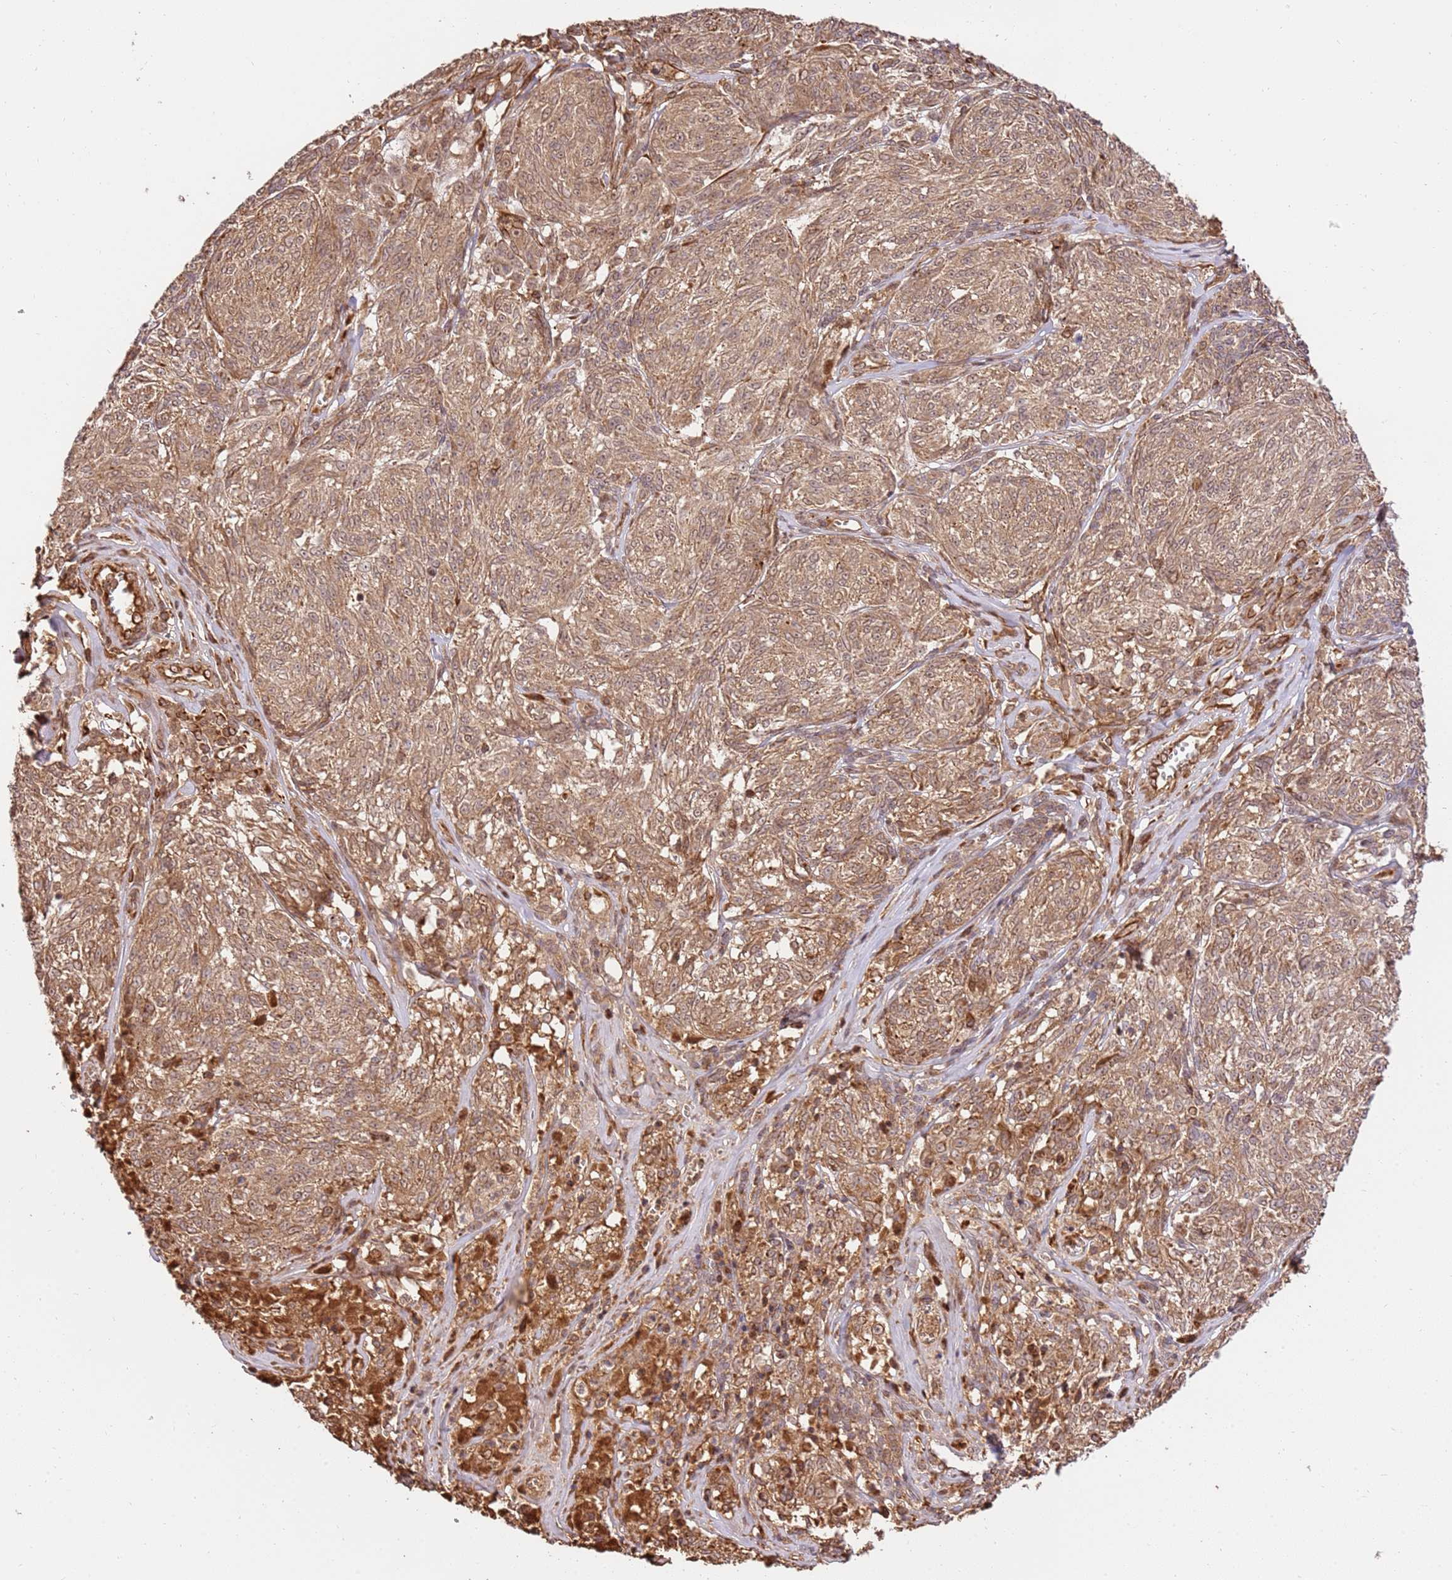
{"staining": {"intensity": "moderate", "quantity": ">75%", "location": "cytoplasmic/membranous"}, "tissue": "melanoma", "cell_type": "Tumor cells", "image_type": "cancer", "snomed": [{"axis": "morphology", "description": "Malignant melanoma, NOS"}, {"axis": "topography", "description": "Skin"}], "caption": "A brown stain labels moderate cytoplasmic/membranous expression of a protein in human malignant melanoma tumor cells.", "gene": "KATNAL2", "patient": {"sex": "female", "age": 63}}